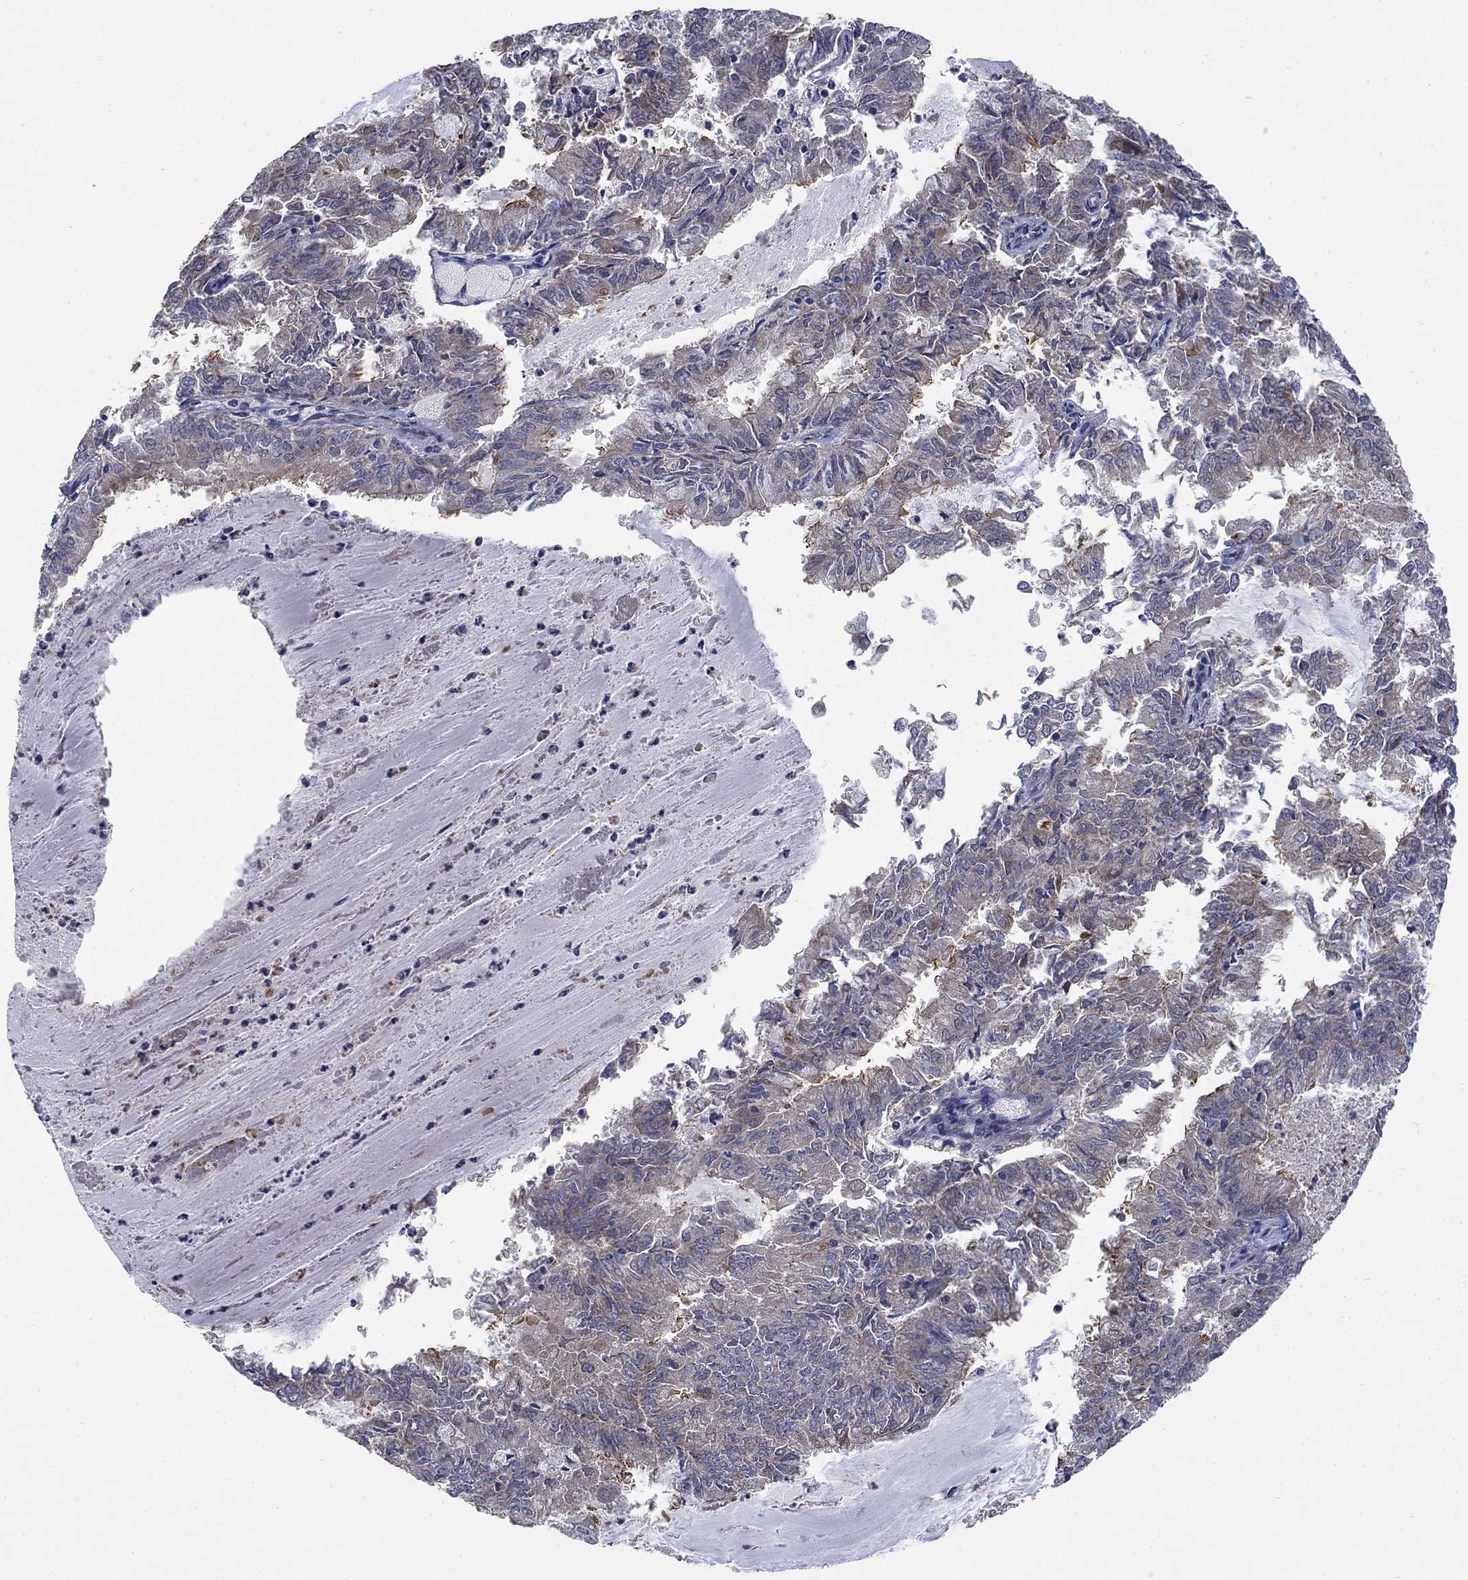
{"staining": {"intensity": "weak", "quantity": "<25%", "location": "cytoplasmic/membranous"}, "tissue": "endometrial cancer", "cell_type": "Tumor cells", "image_type": "cancer", "snomed": [{"axis": "morphology", "description": "Adenocarcinoma, NOS"}, {"axis": "topography", "description": "Endometrium"}], "caption": "Tumor cells are negative for protein expression in human endometrial adenocarcinoma.", "gene": "NME7", "patient": {"sex": "female", "age": 57}}